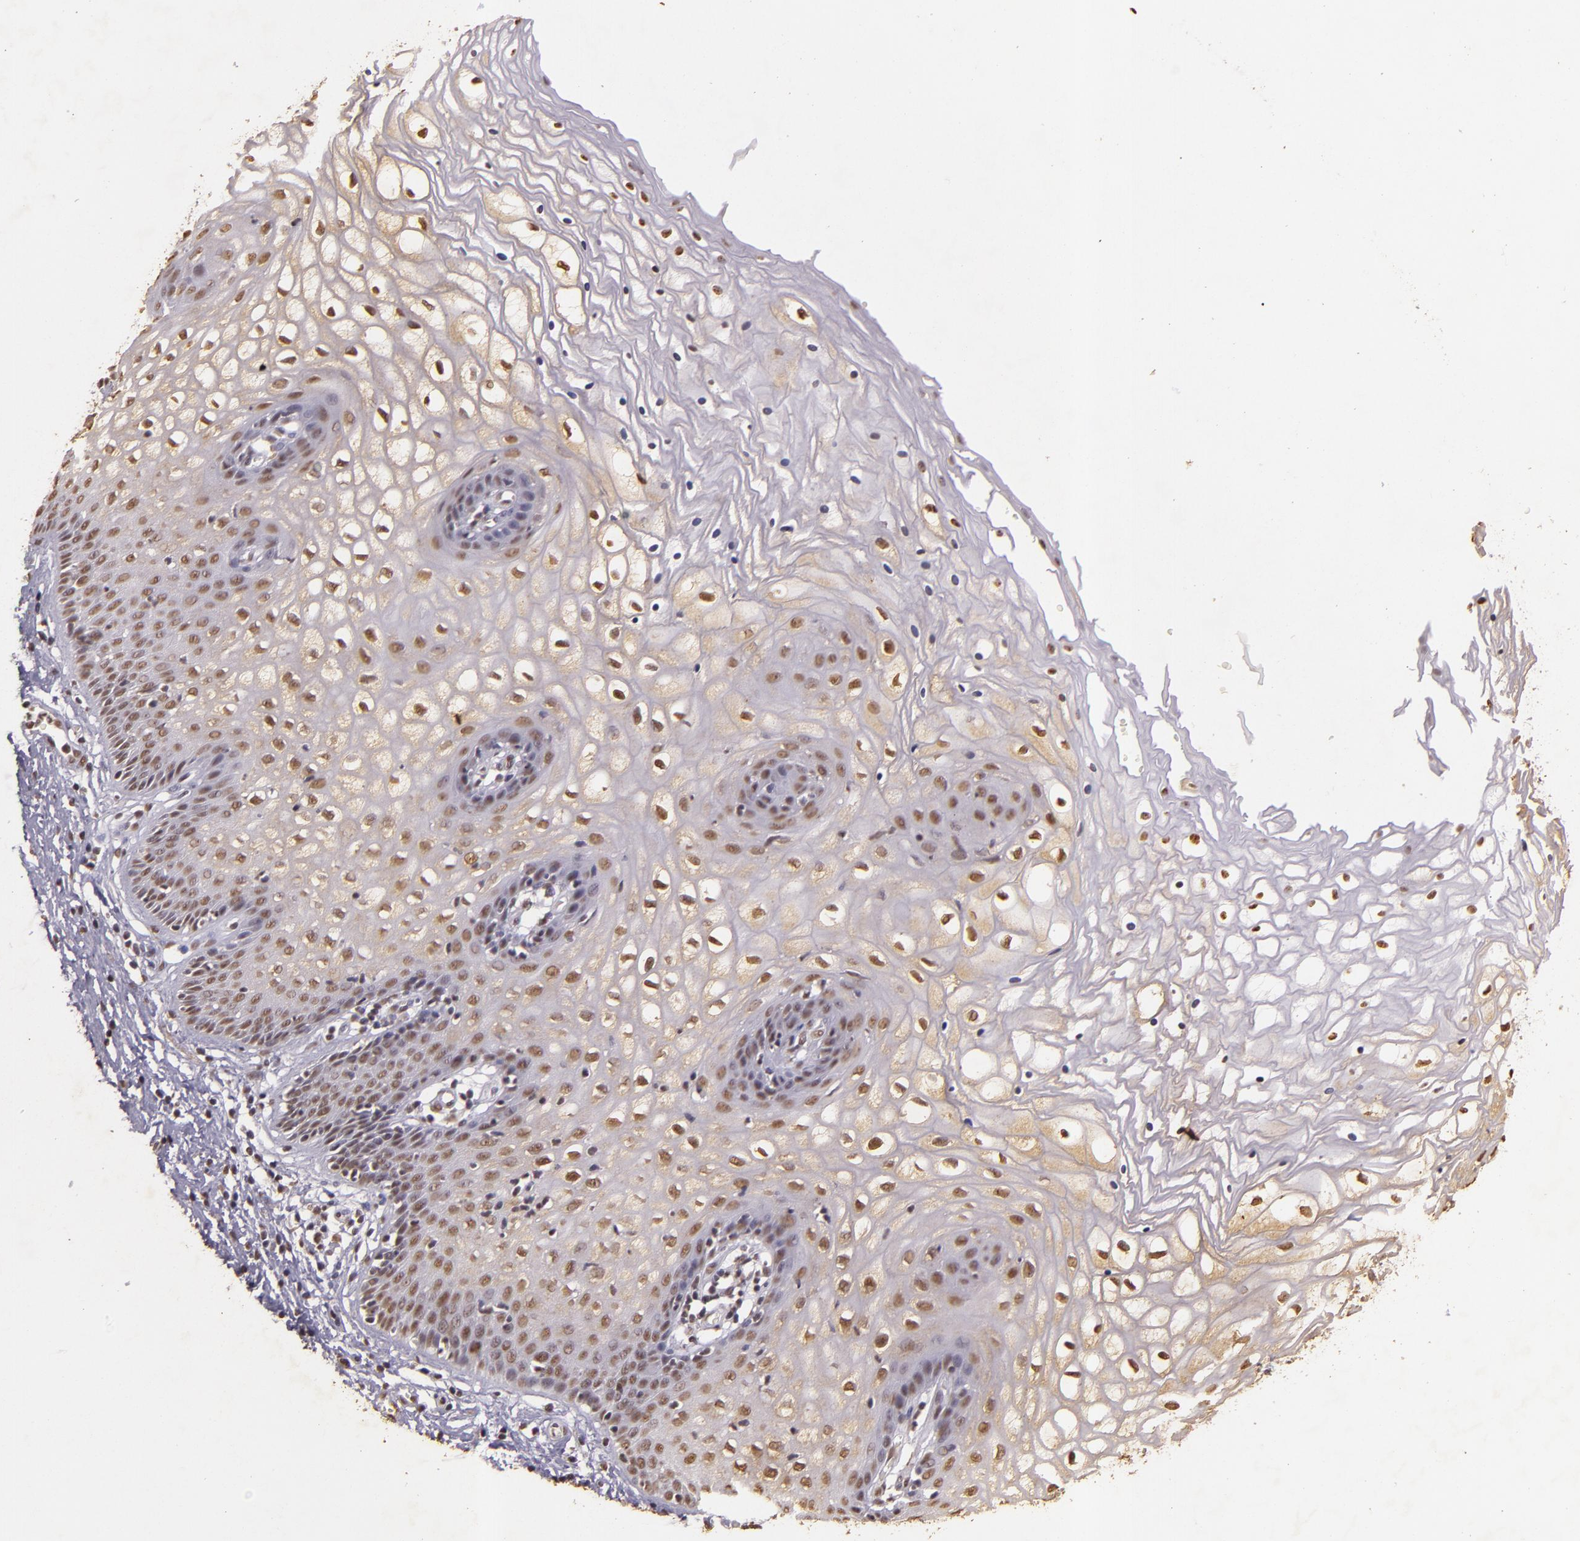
{"staining": {"intensity": "moderate", "quantity": ">75%", "location": "nuclear"}, "tissue": "vagina", "cell_type": "Squamous epithelial cells", "image_type": "normal", "snomed": [{"axis": "morphology", "description": "Normal tissue, NOS"}, {"axis": "topography", "description": "Vagina"}], "caption": "Protein analysis of normal vagina shows moderate nuclear staining in approximately >75% of squamous epithelial cells. (IHC, brightfield microscopy, high magnification).", "gene": "CBX3", "patient": {"sex": "female", "age": 34}}